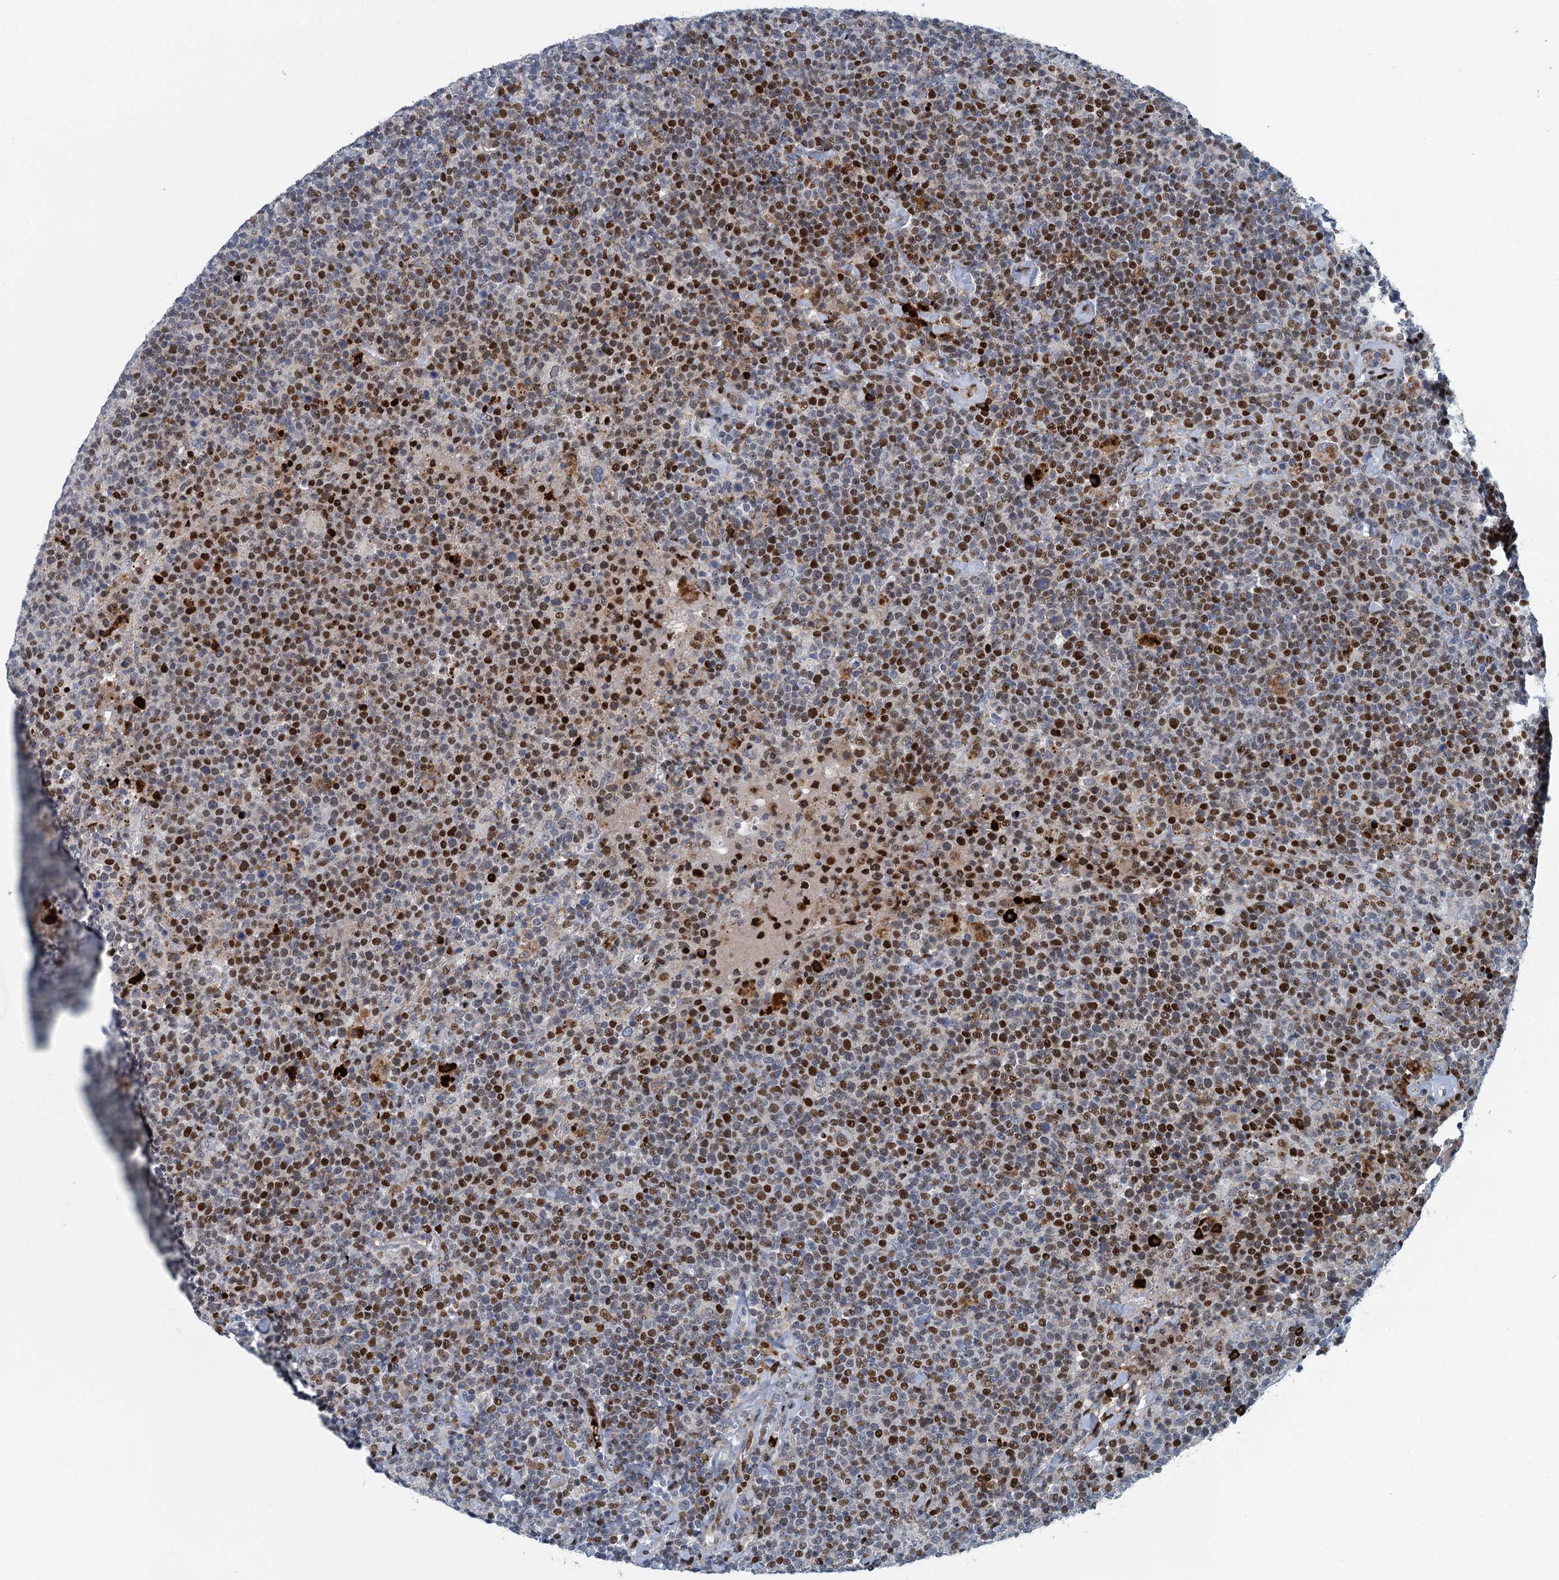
{"staining": {"intensity": "moderate", "quantity": "25%-75%", "location": "nuclear"}, "tissue": "lymphoma", "cell_type": "Tumor cells", "image_type": "cancer", "snomed": [{"axis": "morphology", "description": "Malignant lymphoma, non-Hodgkin's type, High grade"}, {"axis": "topography", "description": "Lymph node"}], "caption": "A histopathology image of human malignant lymphoma, non-Hodgkin's type (high-grade) stained for a protein shows moderate nuclear brown staining in tumor cells. The staining was performed using DAB (3,3'-diaminobenzidine), with brown indicating positive protein expression. Nuclei are stained blue with hematoxylin.", "gene": "ANKRD13D", "patient": {"sex": "male", "age": 61}}